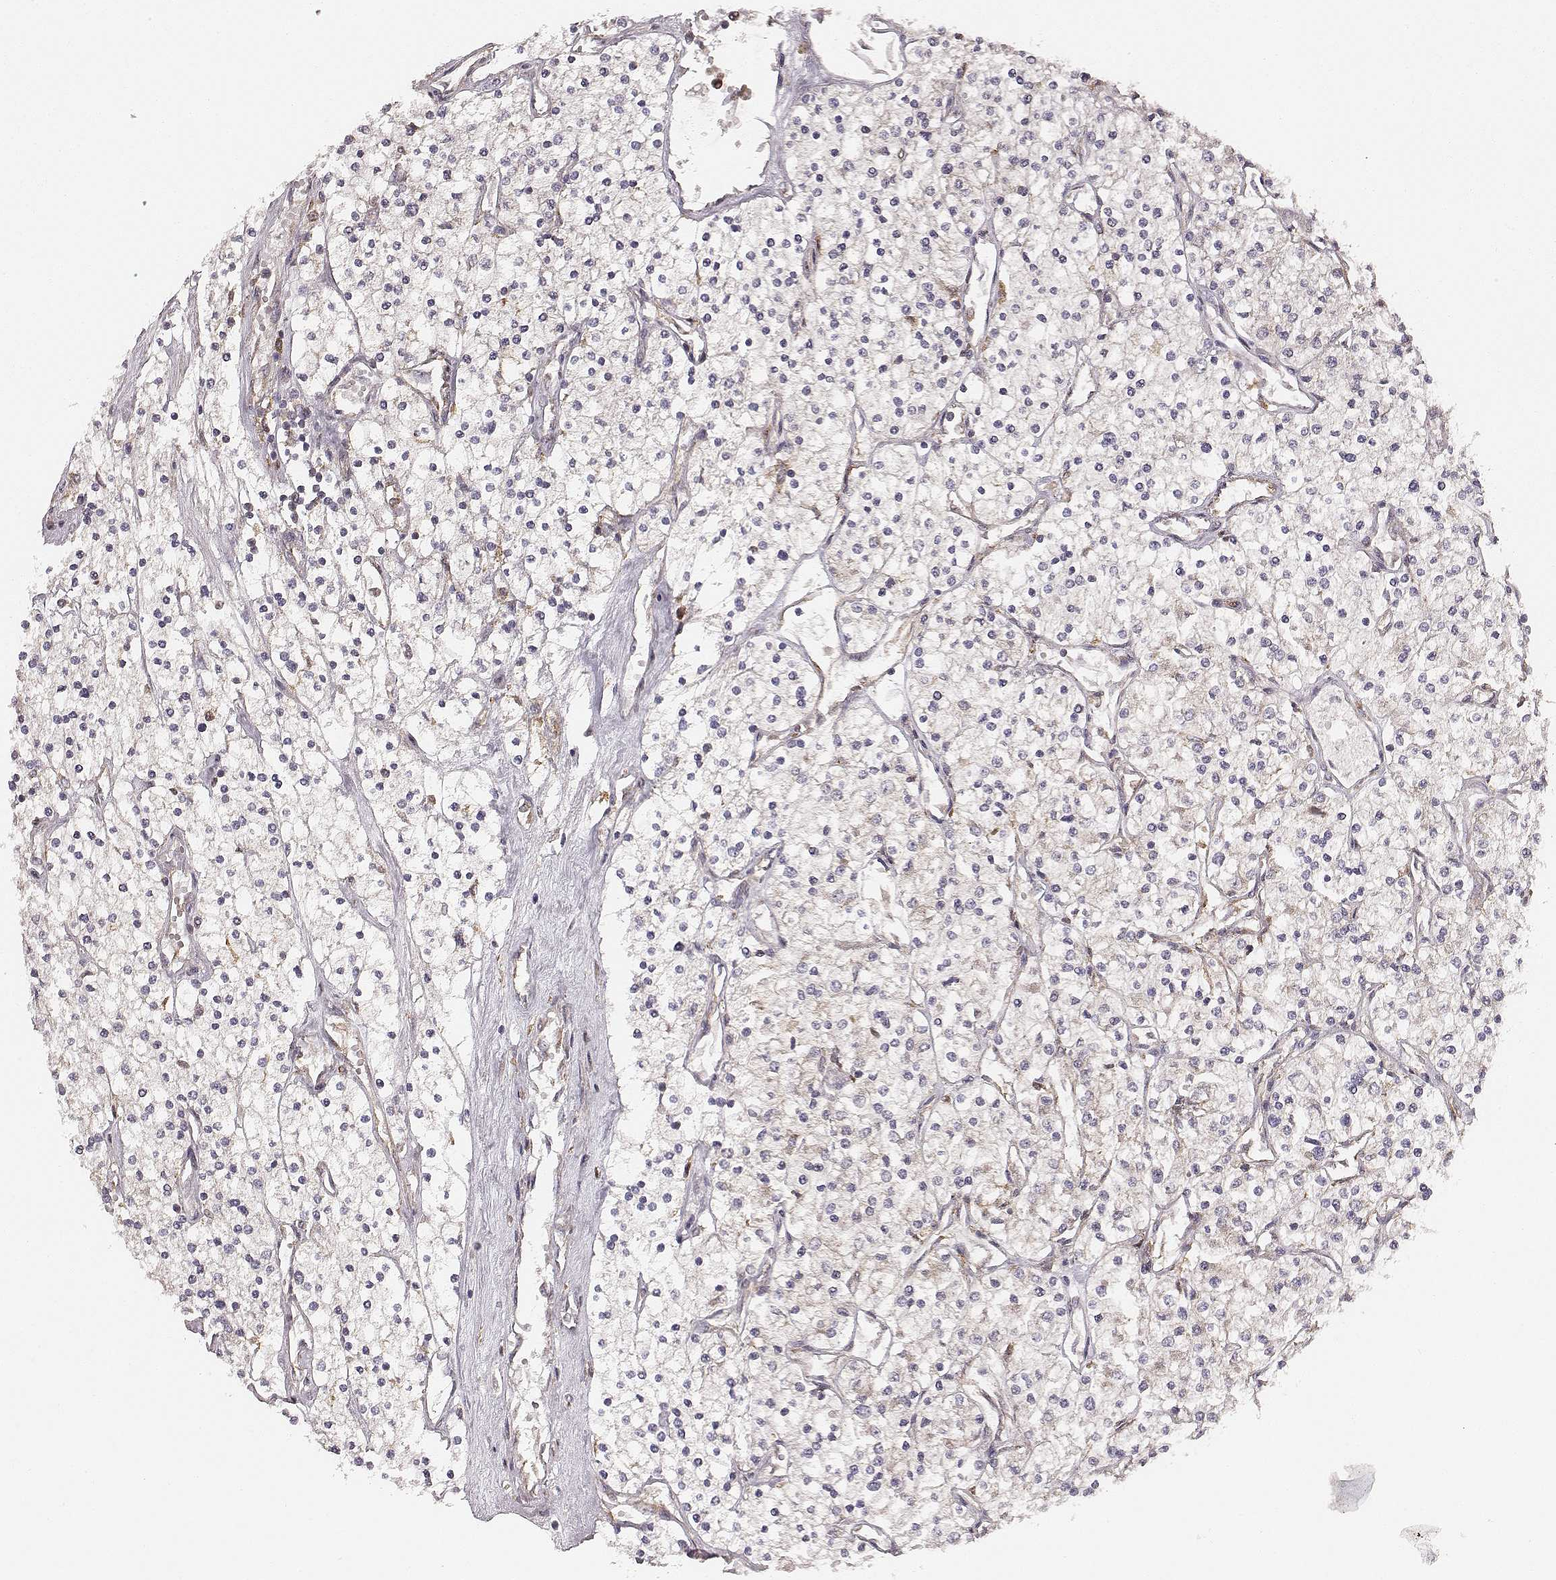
{"staining": {"intensity": "negative", "quantity": "none", "location": "none"}, "tissue": "renal cancer", "cell_type": "Tumor cells", "image_type": "cancer", "snomed": [{"axis": "morphology", "description": "Adenocarcinoma, NOS"}, {"axis": "topography", "description": "Kidney"}], "caption": "Immunohistochemical staining of human renal adenocarcinoma shows no significant positivity in tumor cells.", "gene": "VPS26A", "patient": {"sex": "male", "age": 80}}